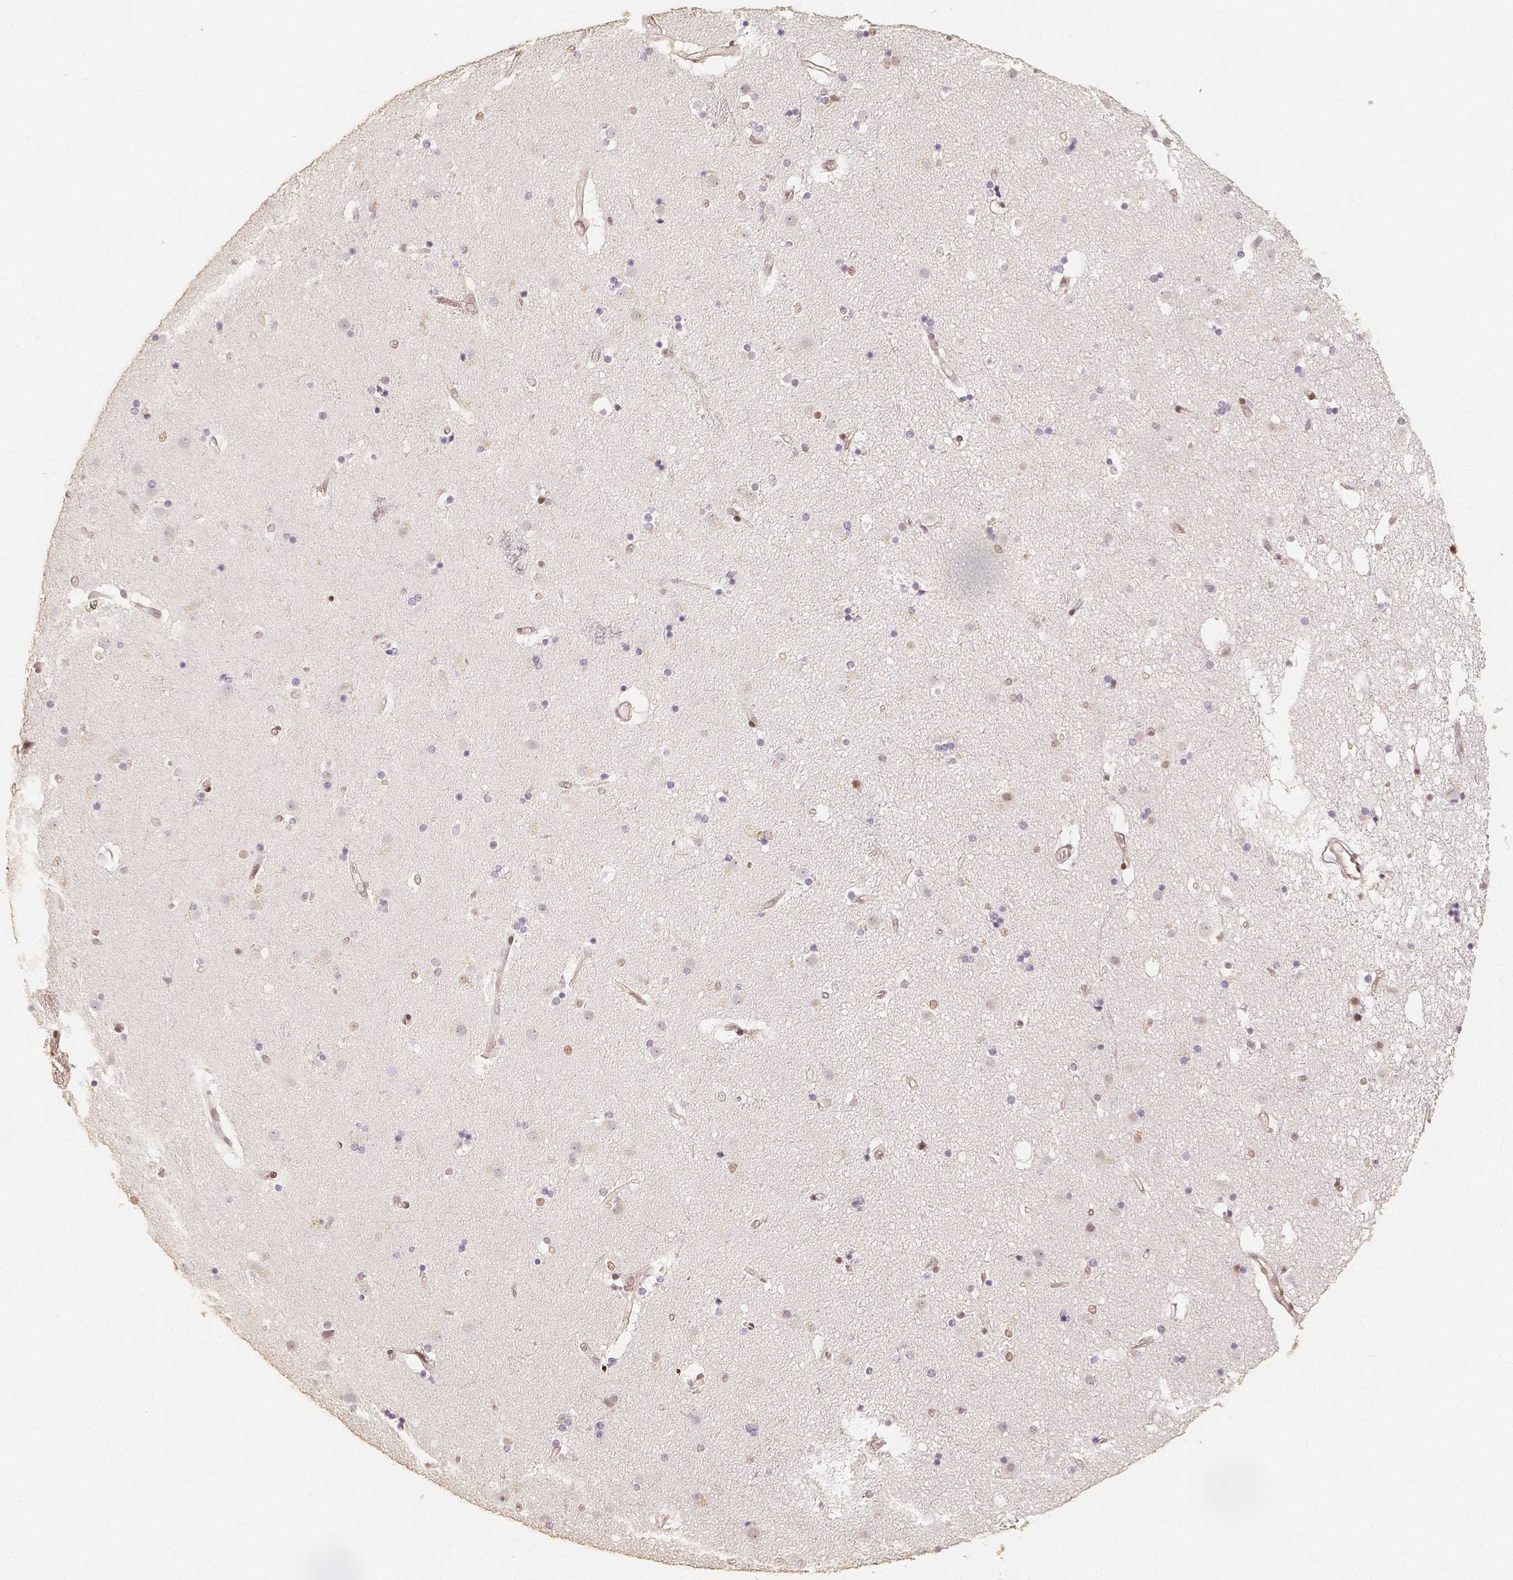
{"staining": {"intensity": "negative", "quantity": "none", "location": "none"}, "tissue": "caudate", "cell_type": "Glial cells", "image_type": "normal", "snomed": [{"axis": "morphology", "description": "Normal tissue, NOS"}, {"axis": "topography", "description": "Lateral ventricle wall"}], "caption": "The photomicrograph reveals no significant positivity in glial cells of caudate. (DAB (3,3'-diaminobenzidine) immunohistochemistry (IHC) with hematoxylin counter stain).", "gene": "HDAC1", "patient": {"sex": "female", "age": 71}}